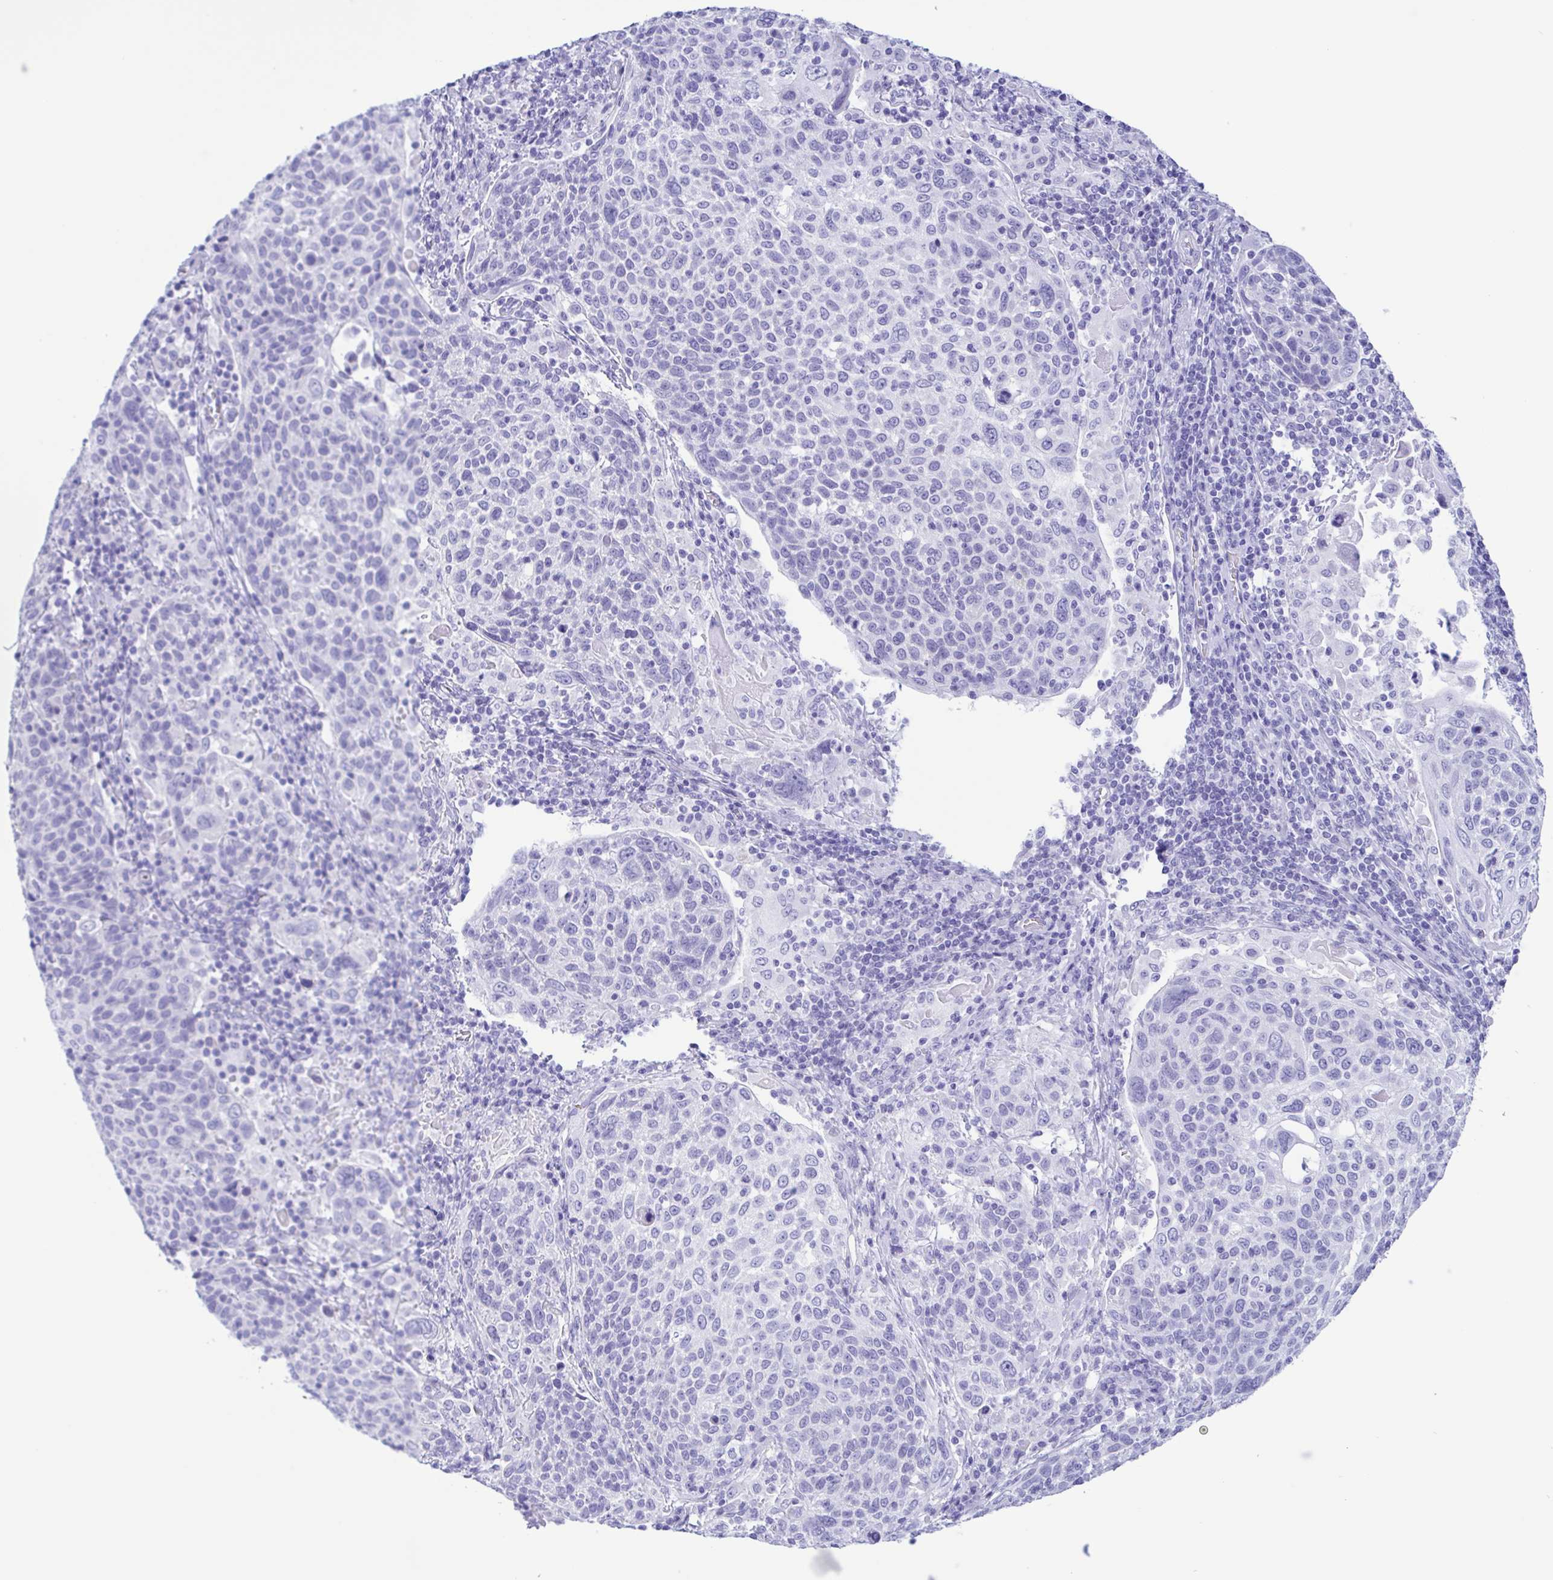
{"staining": {"intensity": "negative", "quantity": "none", "location": "none"}, "tissue": "cervical cancer", "cell_type": "Tumor cells", "image_type": "cancer", "snomed": [{"axis": "morphology", "description": "Squamous cell carcinoma, NOS"}, {"axis": "topography", "description": "Cervix"}], "caption": "Tumor cells are negative for protein expression in human squamous cell carcinoma (cervical).", "gene": "TSPY2", "patient": {"sex": "female", "age": 61}}